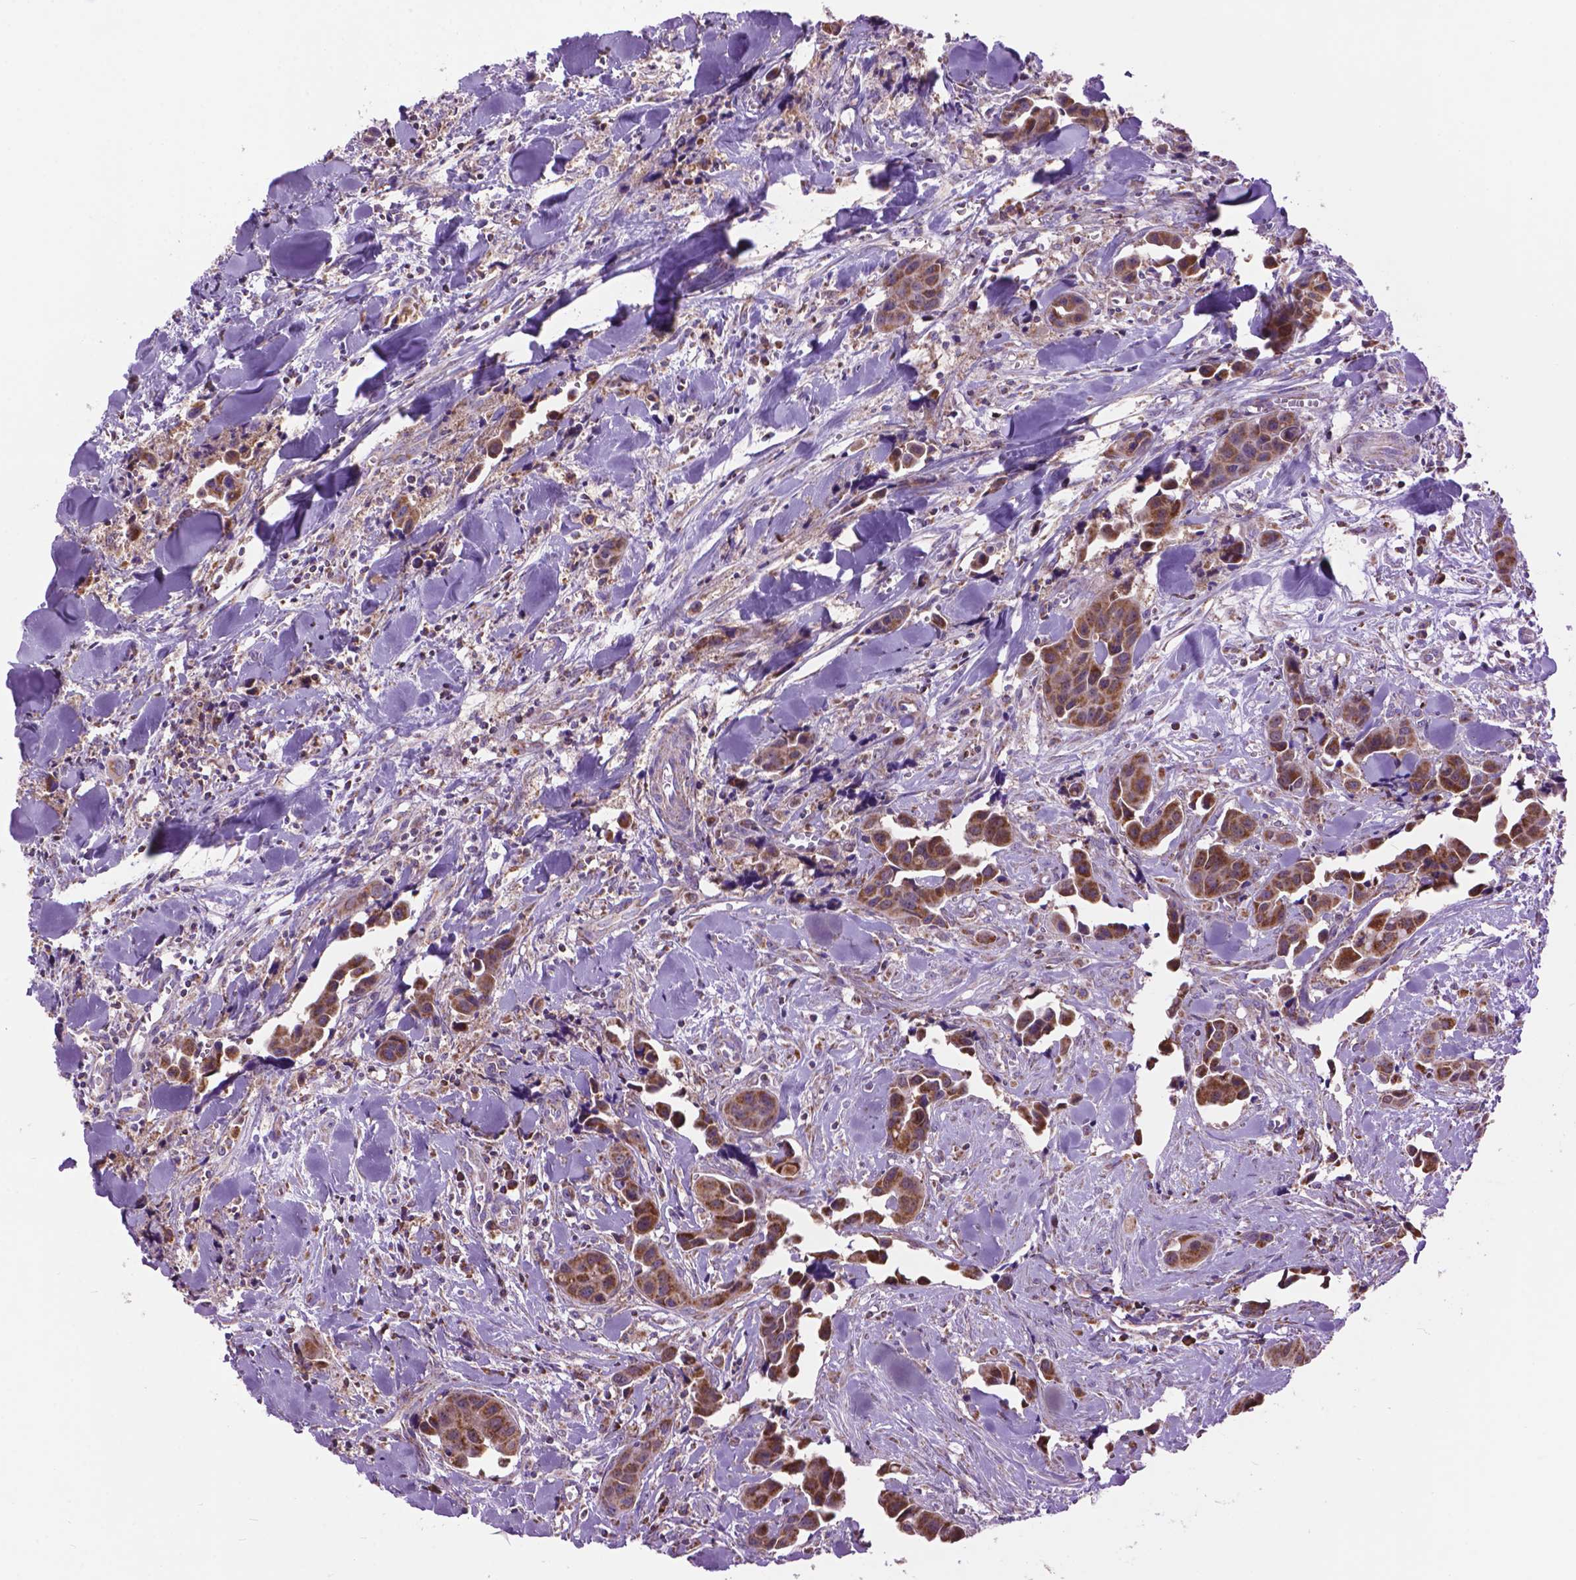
{"staining": {"intensity": "moderate", "quantity": ">75%", "location": "cytoplasmic/membranous"}, "tissue": "head and neck cancer", "cell_type": "Tumor cells", "image_type": "cancer", "snomed": [{"axis": "morphology", "description": "Adenocarcinoma, NOS"}, {"axis": "topography", "description": "Head-Neck"}], "caption": "This photomicrograph demonstrates head and neck cancer stained with IHC to label a protein in brown. The cytoplasmic/membranous of tumor cells show moderate positivity for the protein. Nuclei are counter-stained blue.", "gene": "PYCR3", "patient": {"sex": "male", "age": 76}}